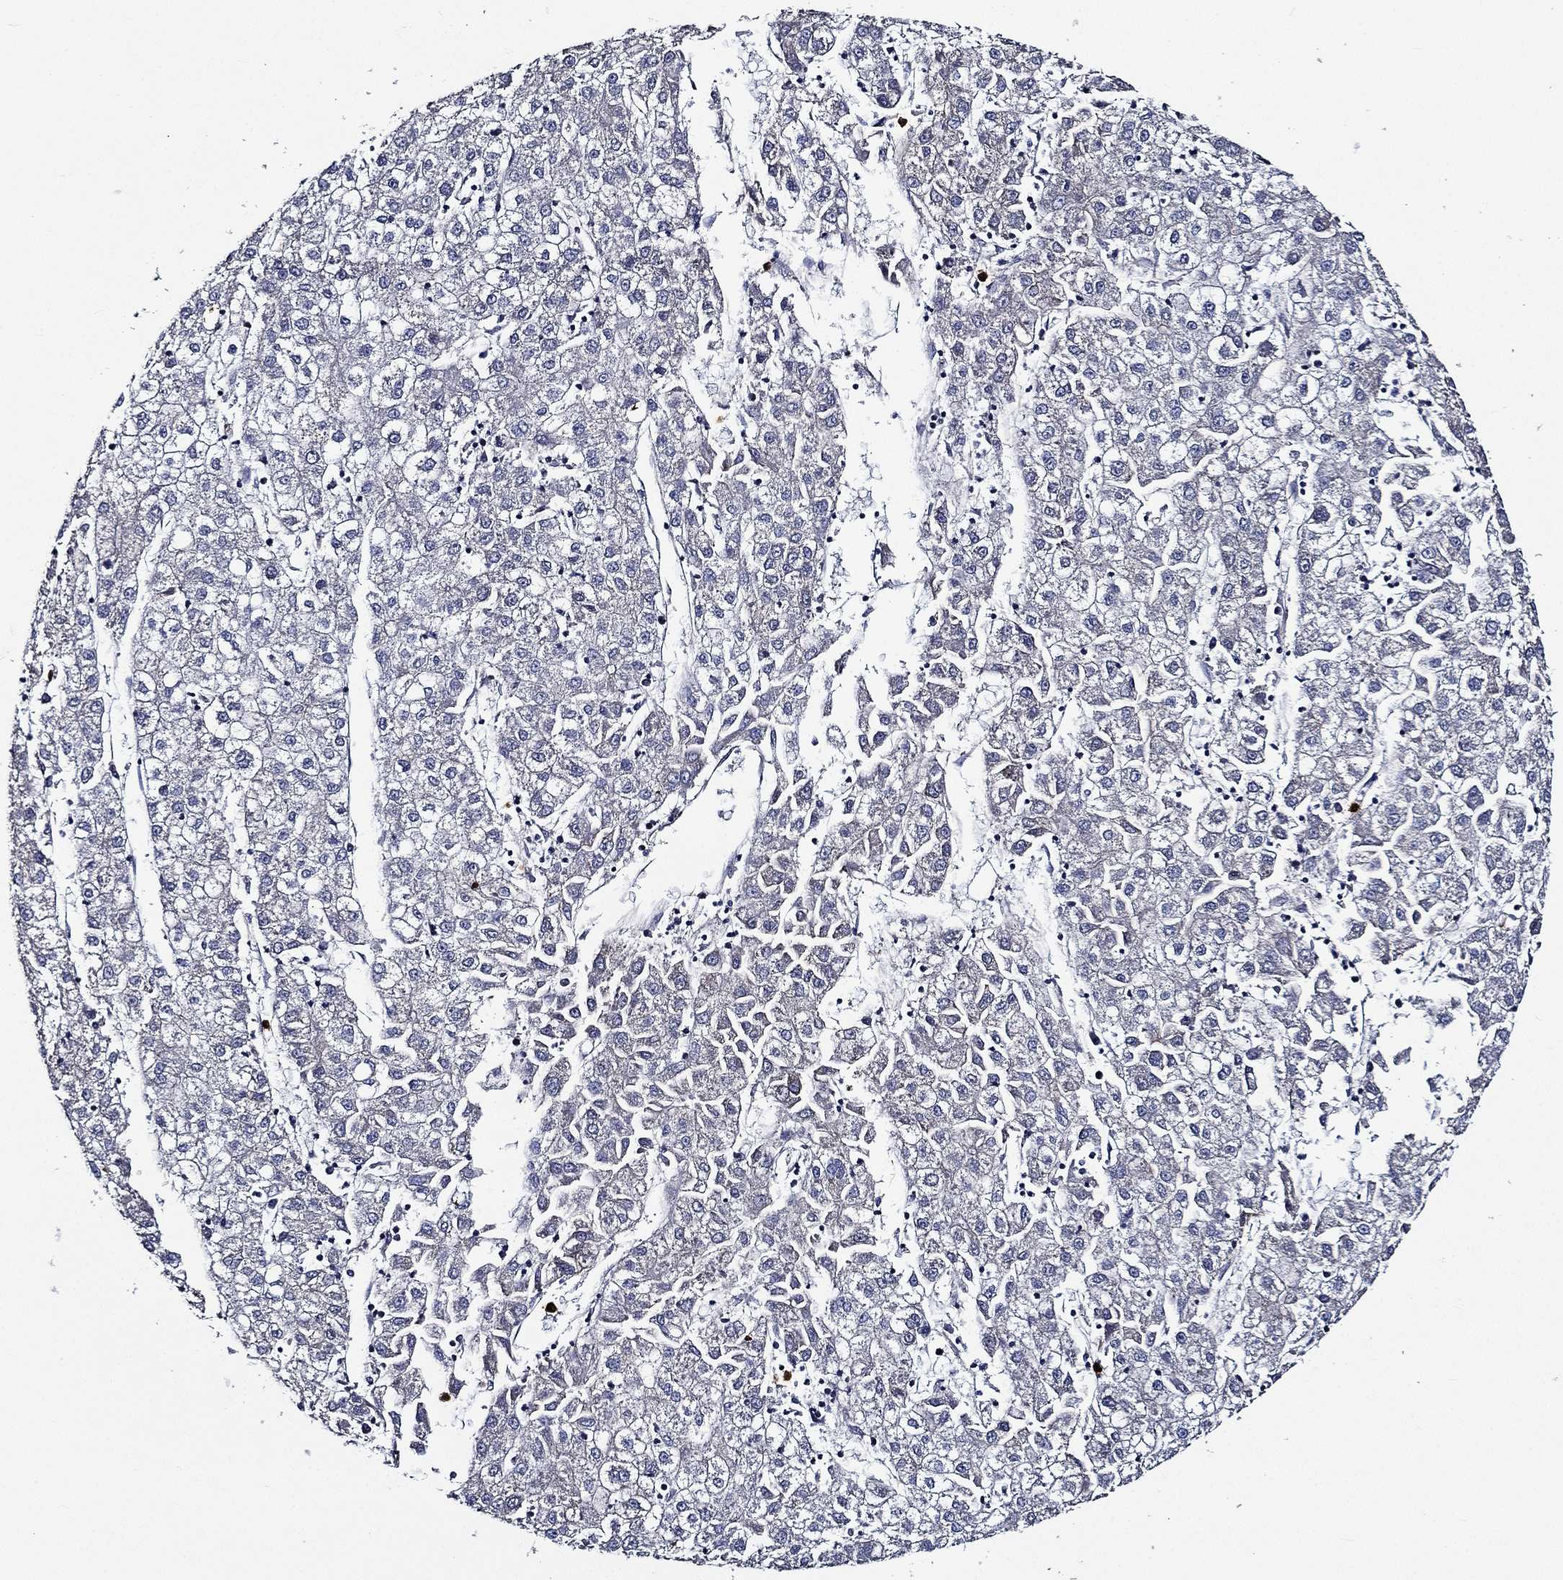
{"staining": {"intensity": "negative", "quantity": "none", "location": "none"}, "tissue": "liver cancer", "cell_type": "Tumor cells", "image_type": "cancer", "snomed": [{"axis": "morphology", "description": "Carcinoma, Hepatocellular, NOS"}, {"axis": "topography", "description": "Liver"}], "caption": "This micrograph is of liver cancer stained with immunohistochemistry to label a protein in brown with the nuclei are counter-stained blue. There is no expression in tumor cells. (Stains: DAB immunohistochemistry with hematoxylin counter stain, Microscopy: brightfield microscopy at high magnification).", "gene": "KIF20B", "patient": {"sex": "male", "age": 72}}